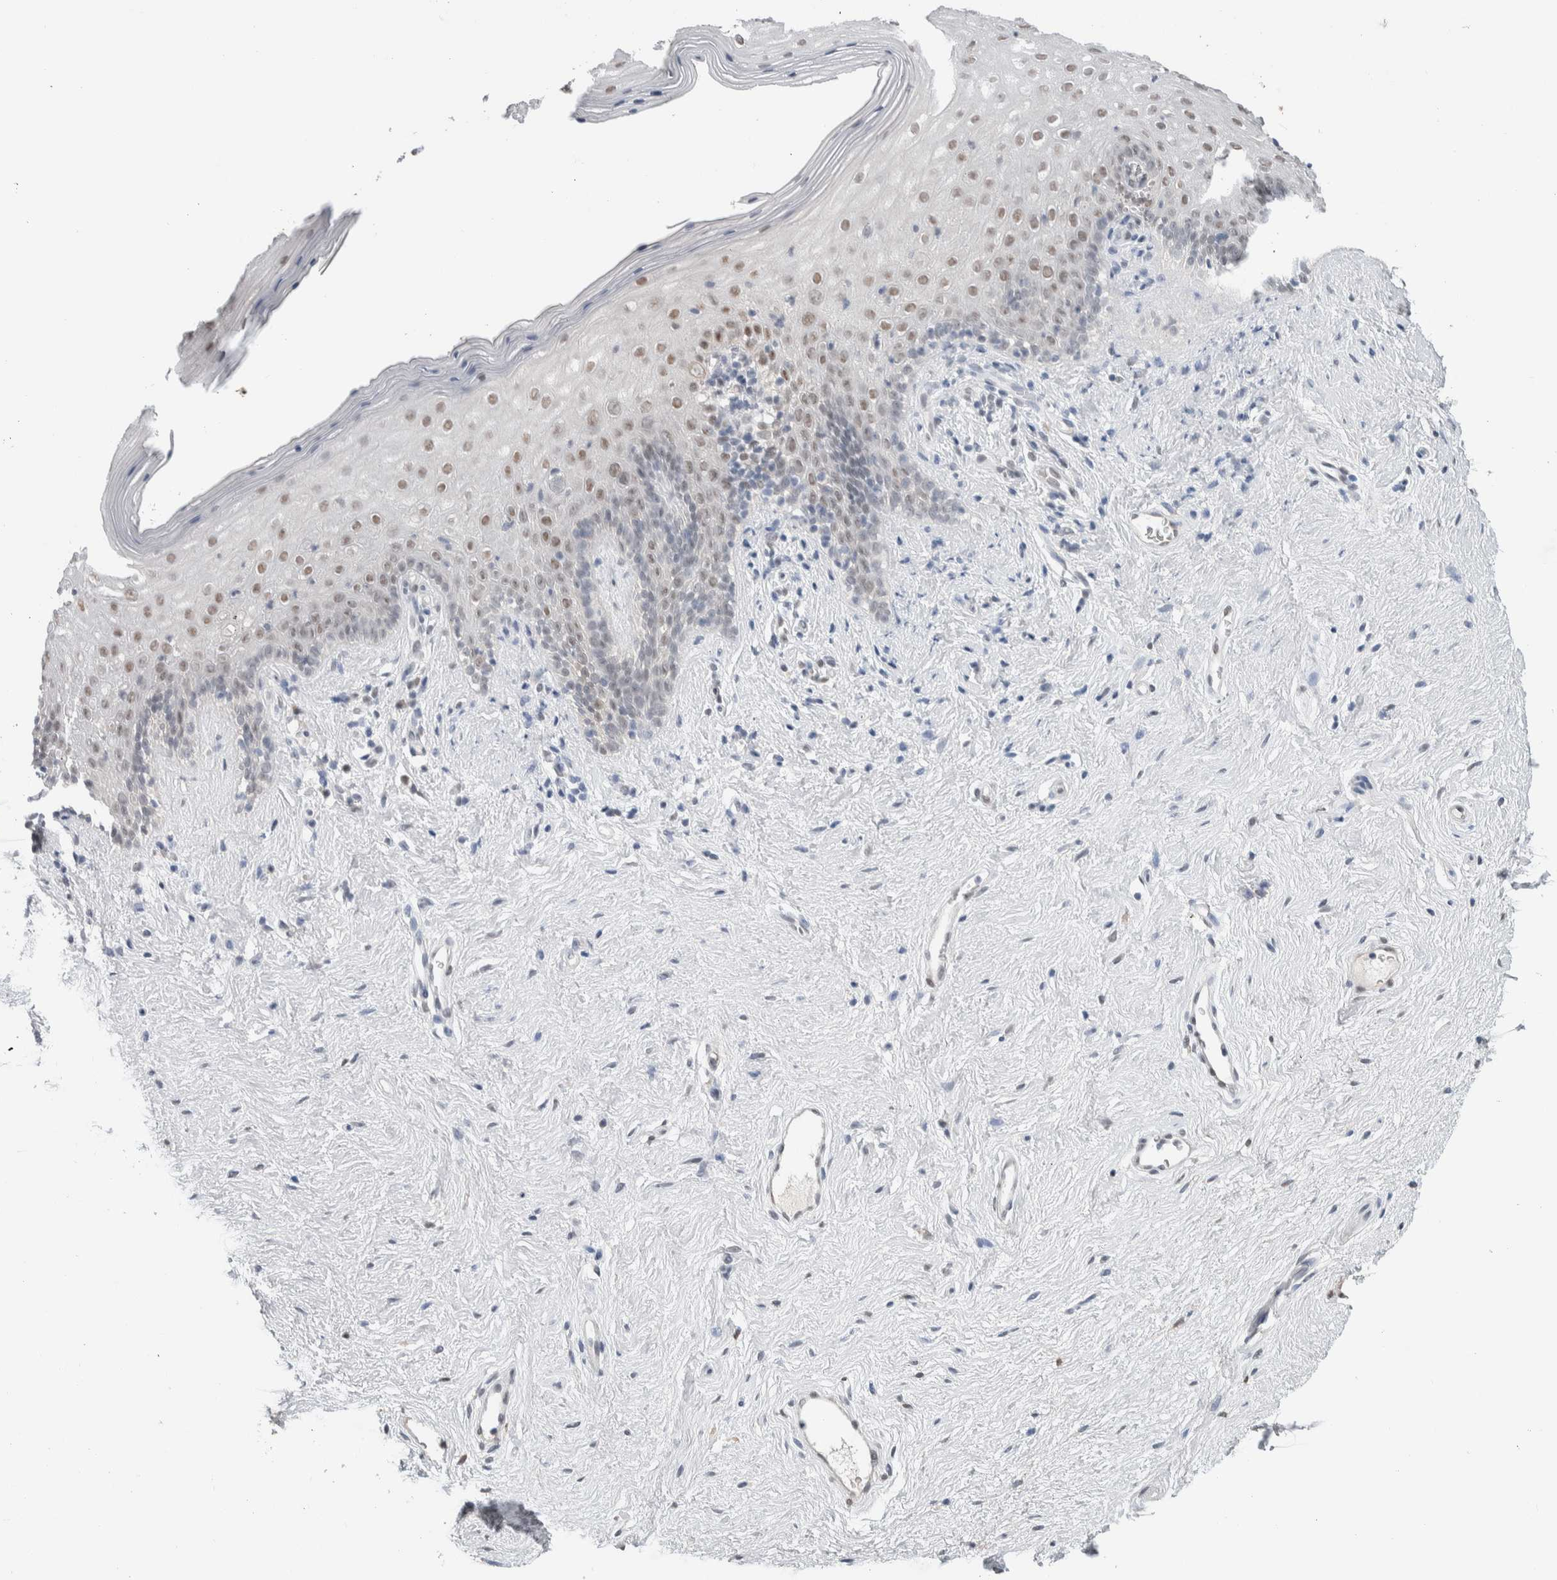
{"staining": {"intensity": "weak", "quantity": "25%-75%", "location": "nuclear"}, "tissue": "vagina", "cell_type": "Squamous epithelial cells", "image_type": "normal", "snomed": [{"axis": "morphology", "description": "Normal tissue, NOS"}, {"axis": "topography", "description": "Vagina"}], "caption": "The immunohistochemical stain labels weak nuclear staining in squamous epithelial cells of unremarkable vagina.", "gene": "PRMT1", "patient": {"sex": "female", "age": 44}}